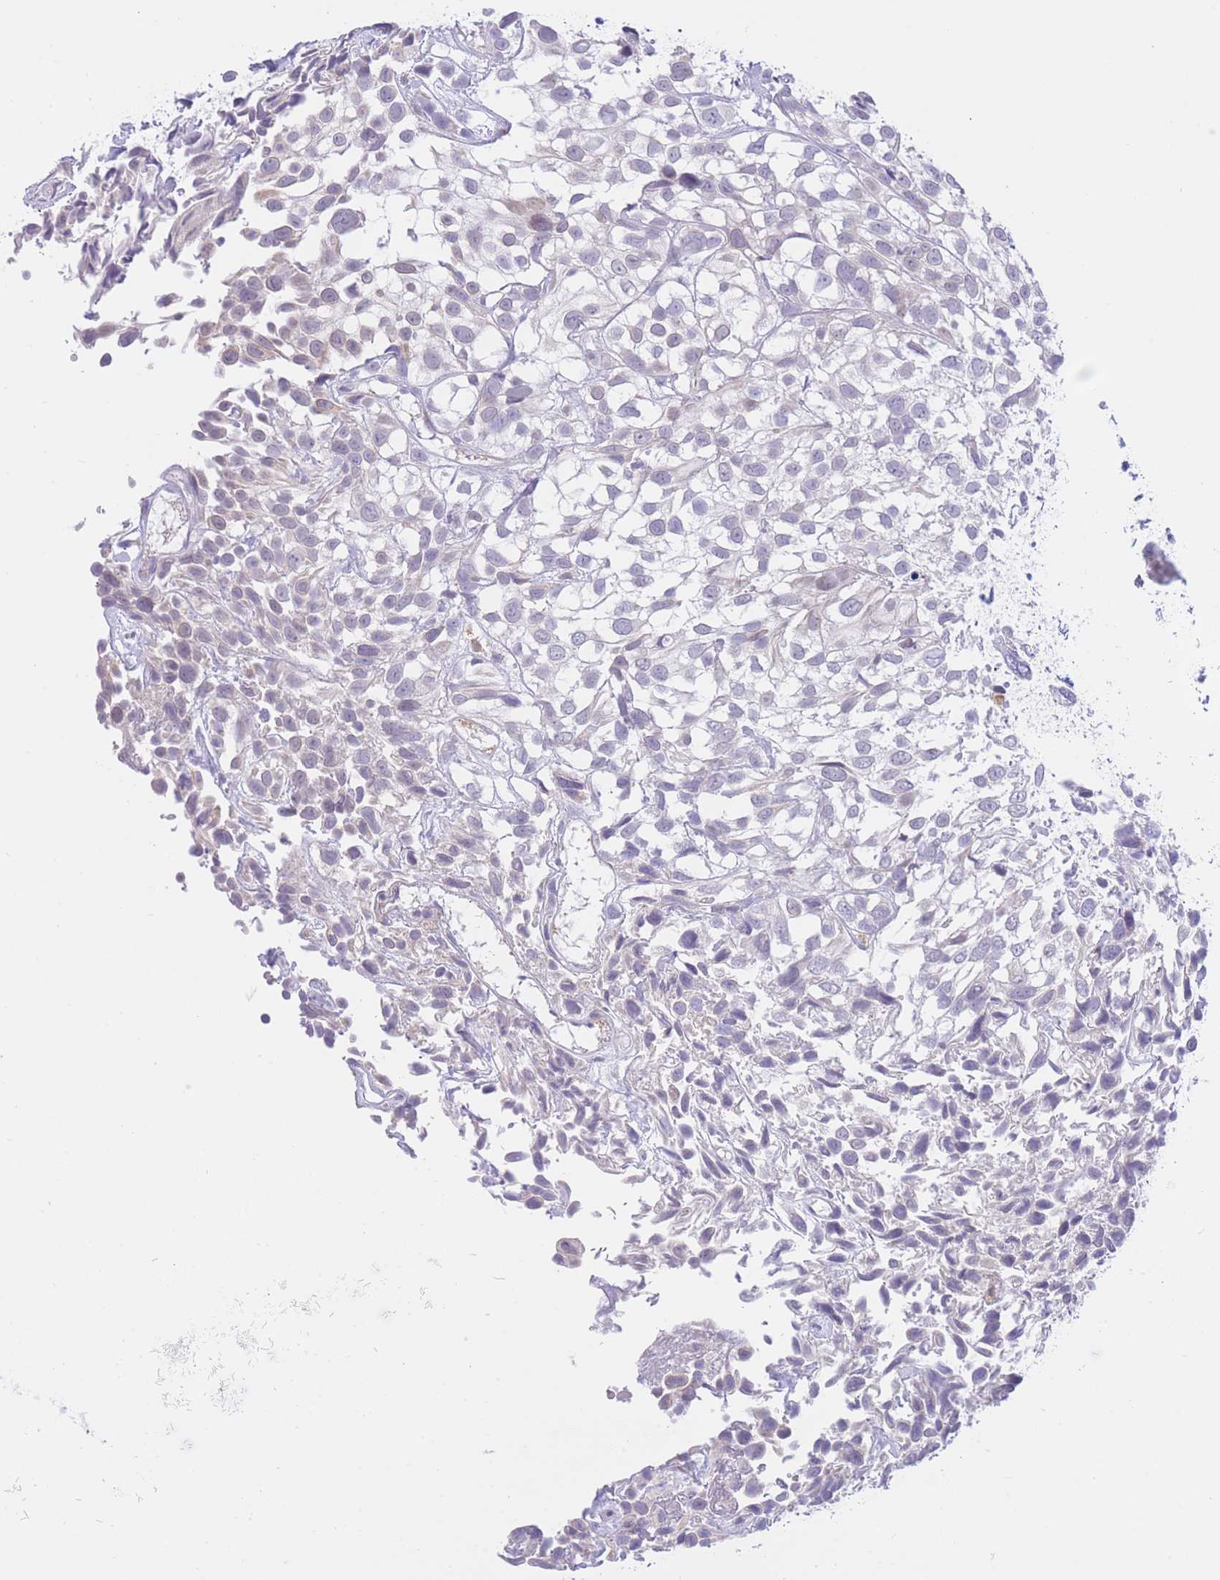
{"staining": {"intensity": "weak", "quantity": "<25%", "location": "cytoplasmic/membranous"}, "tissue": "urothelial cancer", "cell_type": "Tumor cells", "image_type": "cancer", "snomed": [{"axis": "morphology", "description": "Urothelial carcinoma, High grade"}, {"axis": "topography", "description": "Urinary bladder"}], "caption": "A micrograph of human urothelial cancer is negative for staining in tumor cells. Brightfield microscopy of IHC stained with DAB (brown) and hematoxylin (blue), captured at high magnification.", "gene": "RPL39L", "patient": {"sex": "male", "age": 56}}